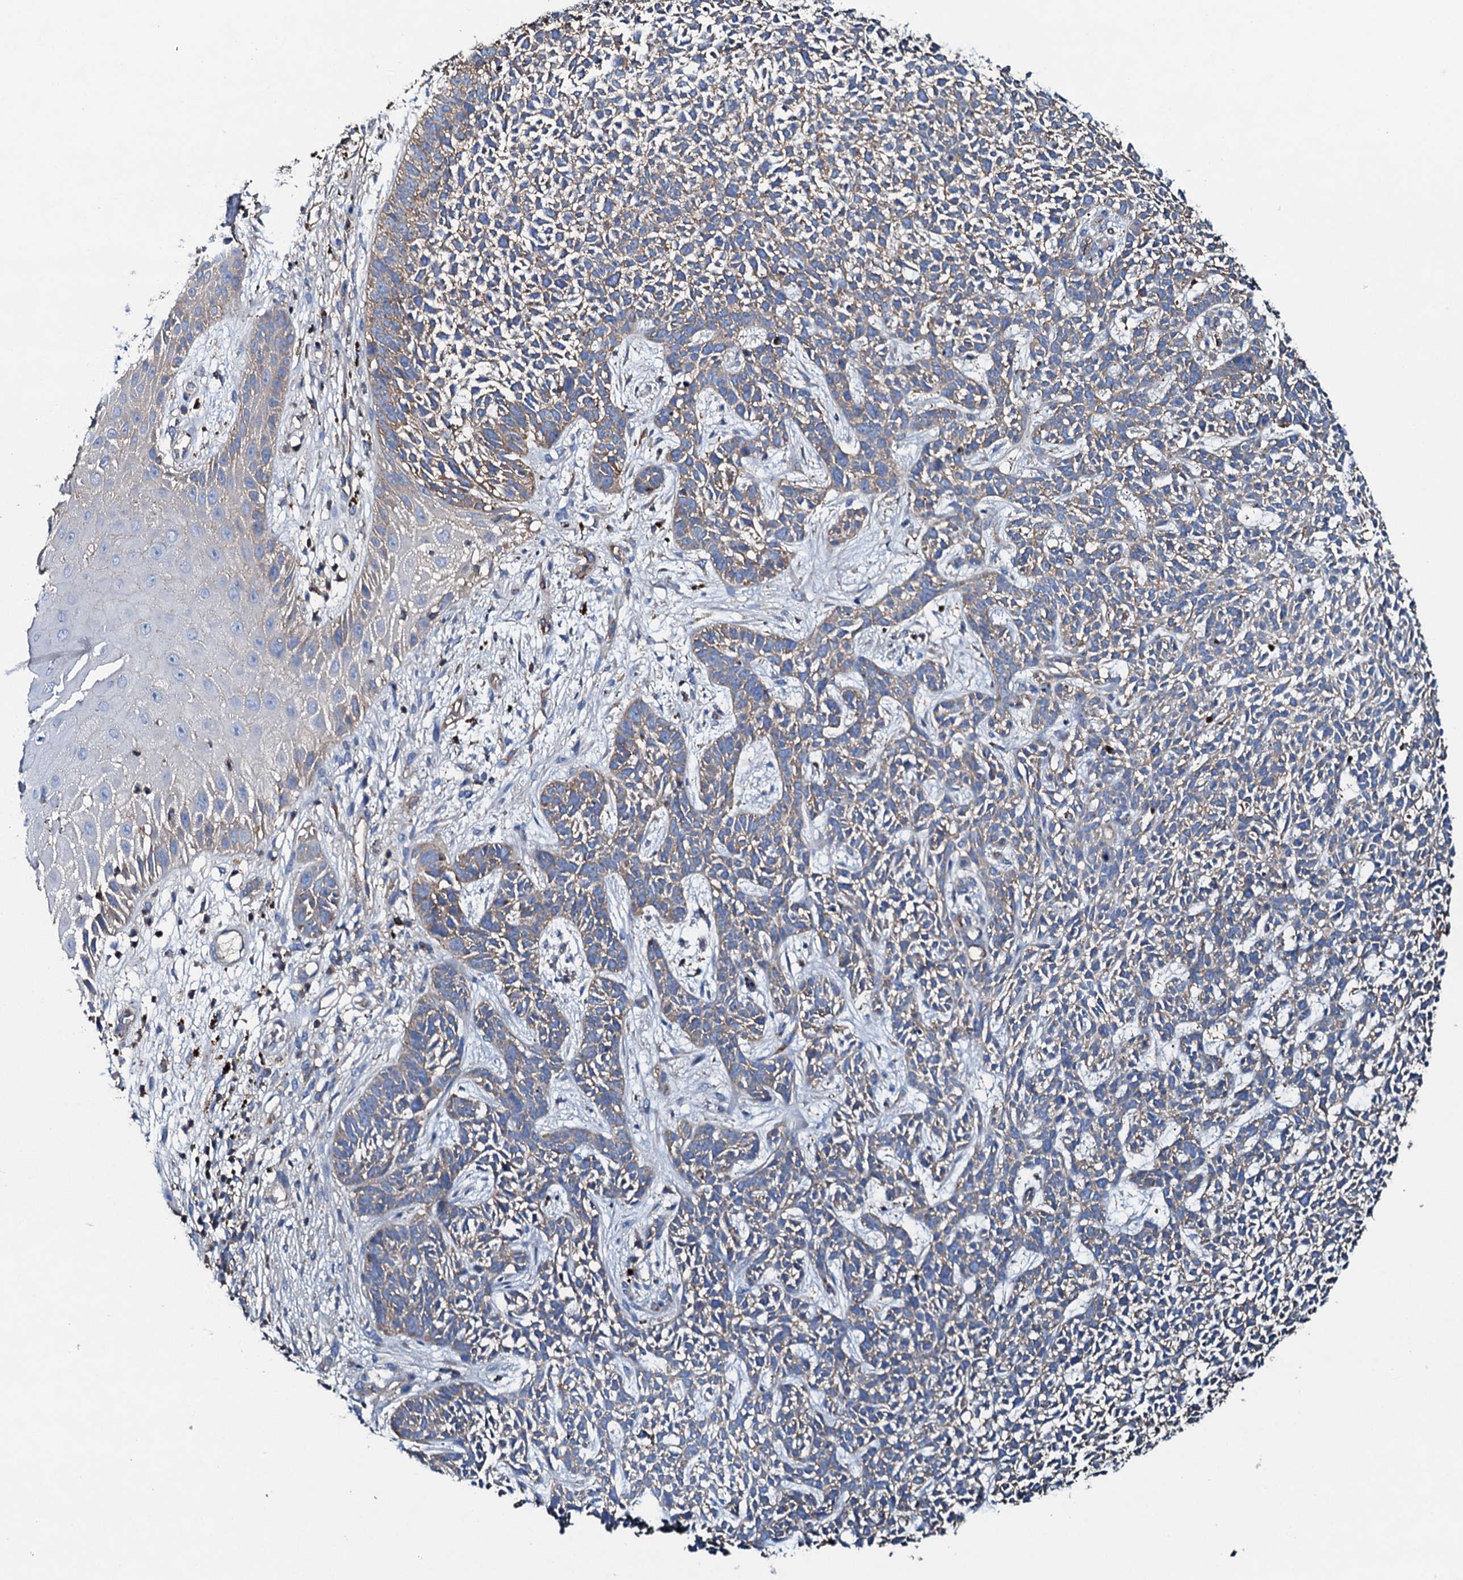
{"staining": {"intensity": "weak", "quantity": "25%-75%", "location": "cytoplasmic/membranous"}, "tissue": "skin cancer", "cell_type": "Tumor cells", "image_type": "cancer", "snomed": [{"axis": "morphology", "description": "Basal cell carcinoma"}, {"axis": "topography", "description": "Skin"}], "caption": "Weak cytoplasmic/membranous protein positivity is seen in about 25%-75% of tumor cells in skin cancer.", "gene": "MS4A4E", "patient": {"sex": "female", "age": 84}}